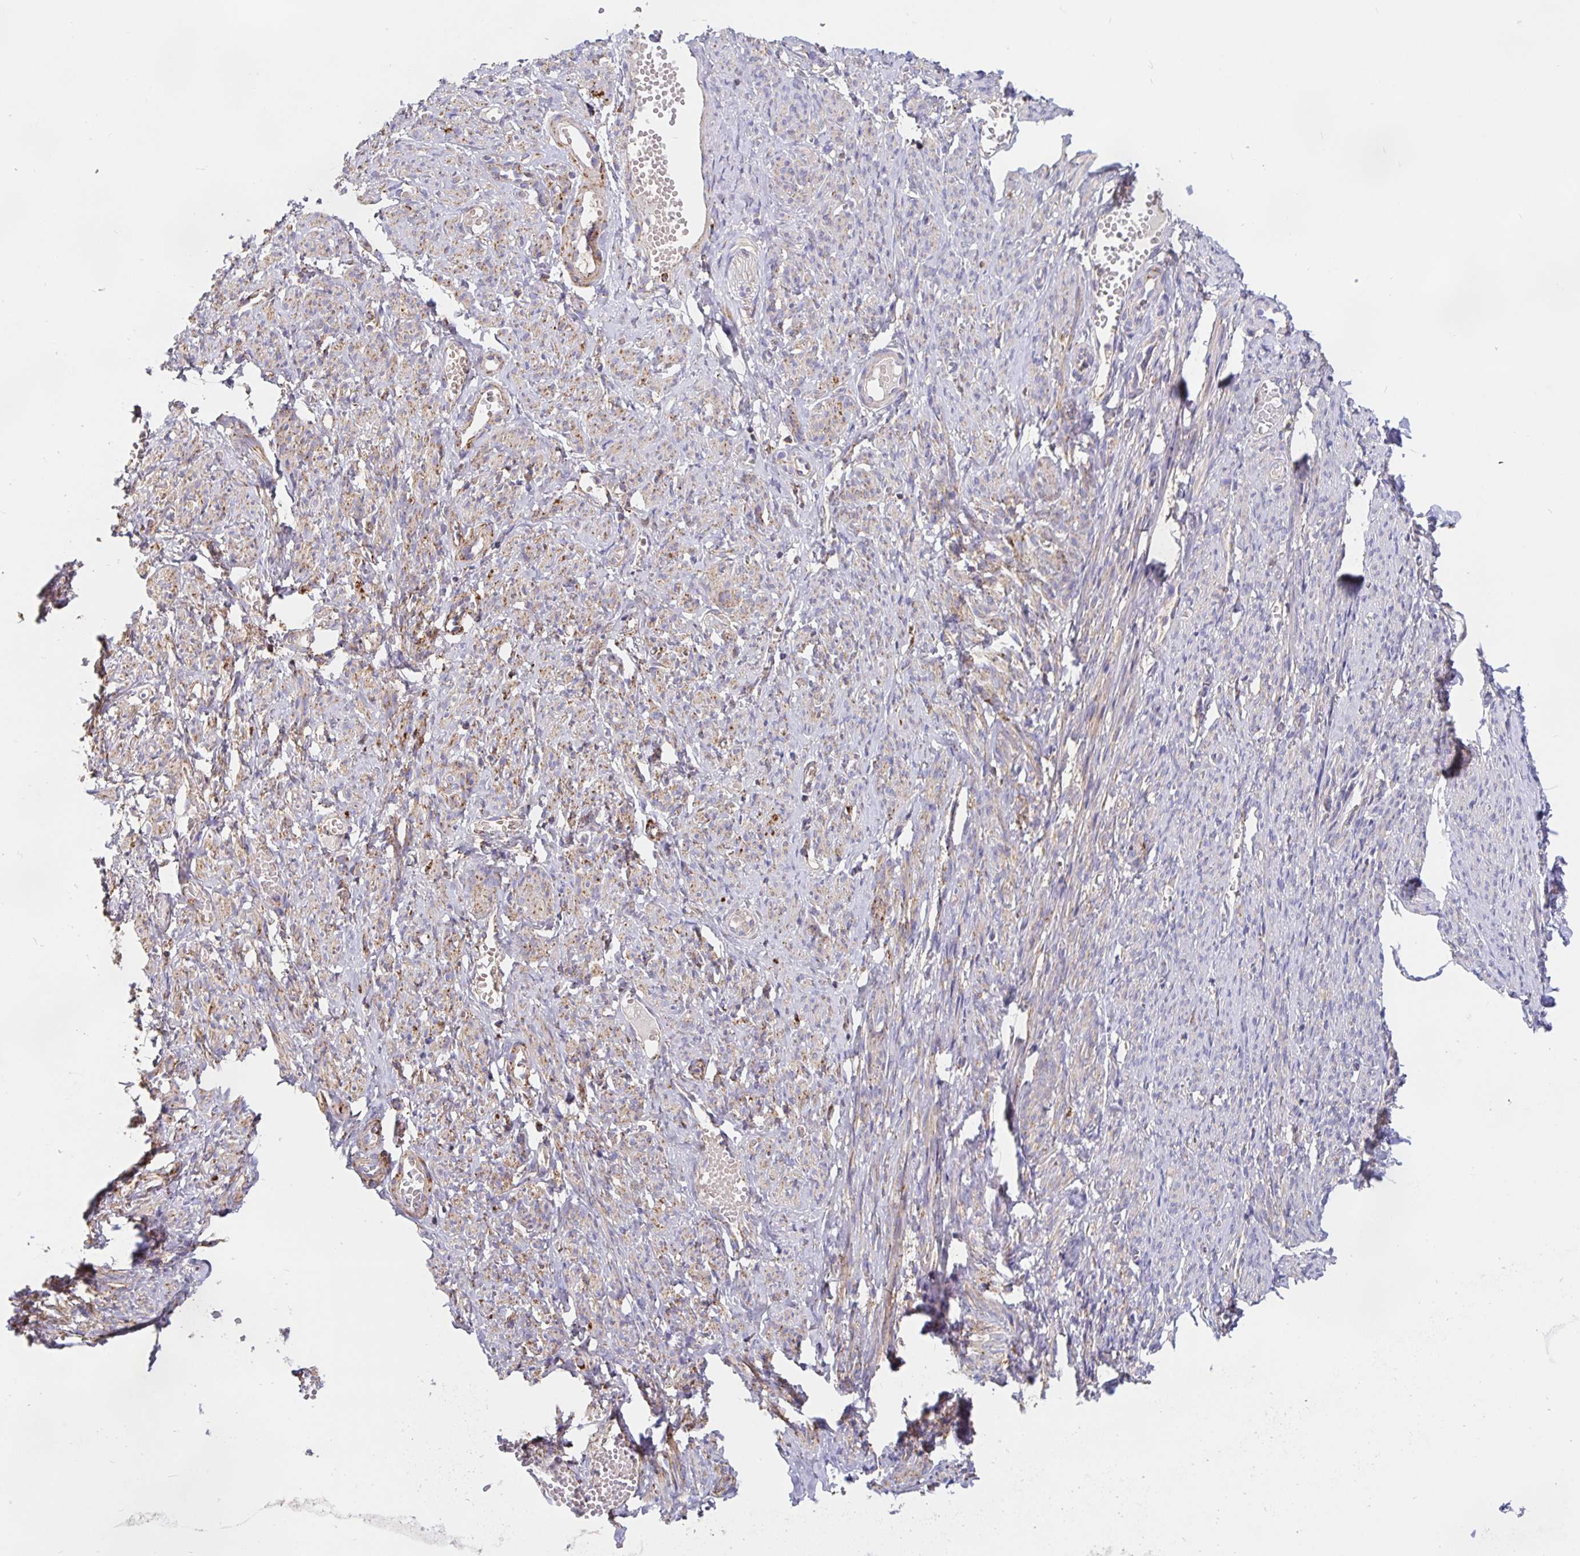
{"staining": {"intensity": "weak", "quantity": "25%-75%", "location": "cytoplasmic/membranous"}, "tissue": "smooth muscle", "cell_type": "Smooth muscle cells", "image_type": "normal", "snomed": [{"axis": "morphology", "description": "Normal tissue, NOS"}, {"axis": "topography", "description": "Smooth muscle"}], "caption": "The immunohistochemical stain shows weak cytoplasmic/membranous expression in smooth muscle cells of unremarkable smooth muscle.", "gene": "PRDX3", "patient": {"sex": "female", "age": 65}}